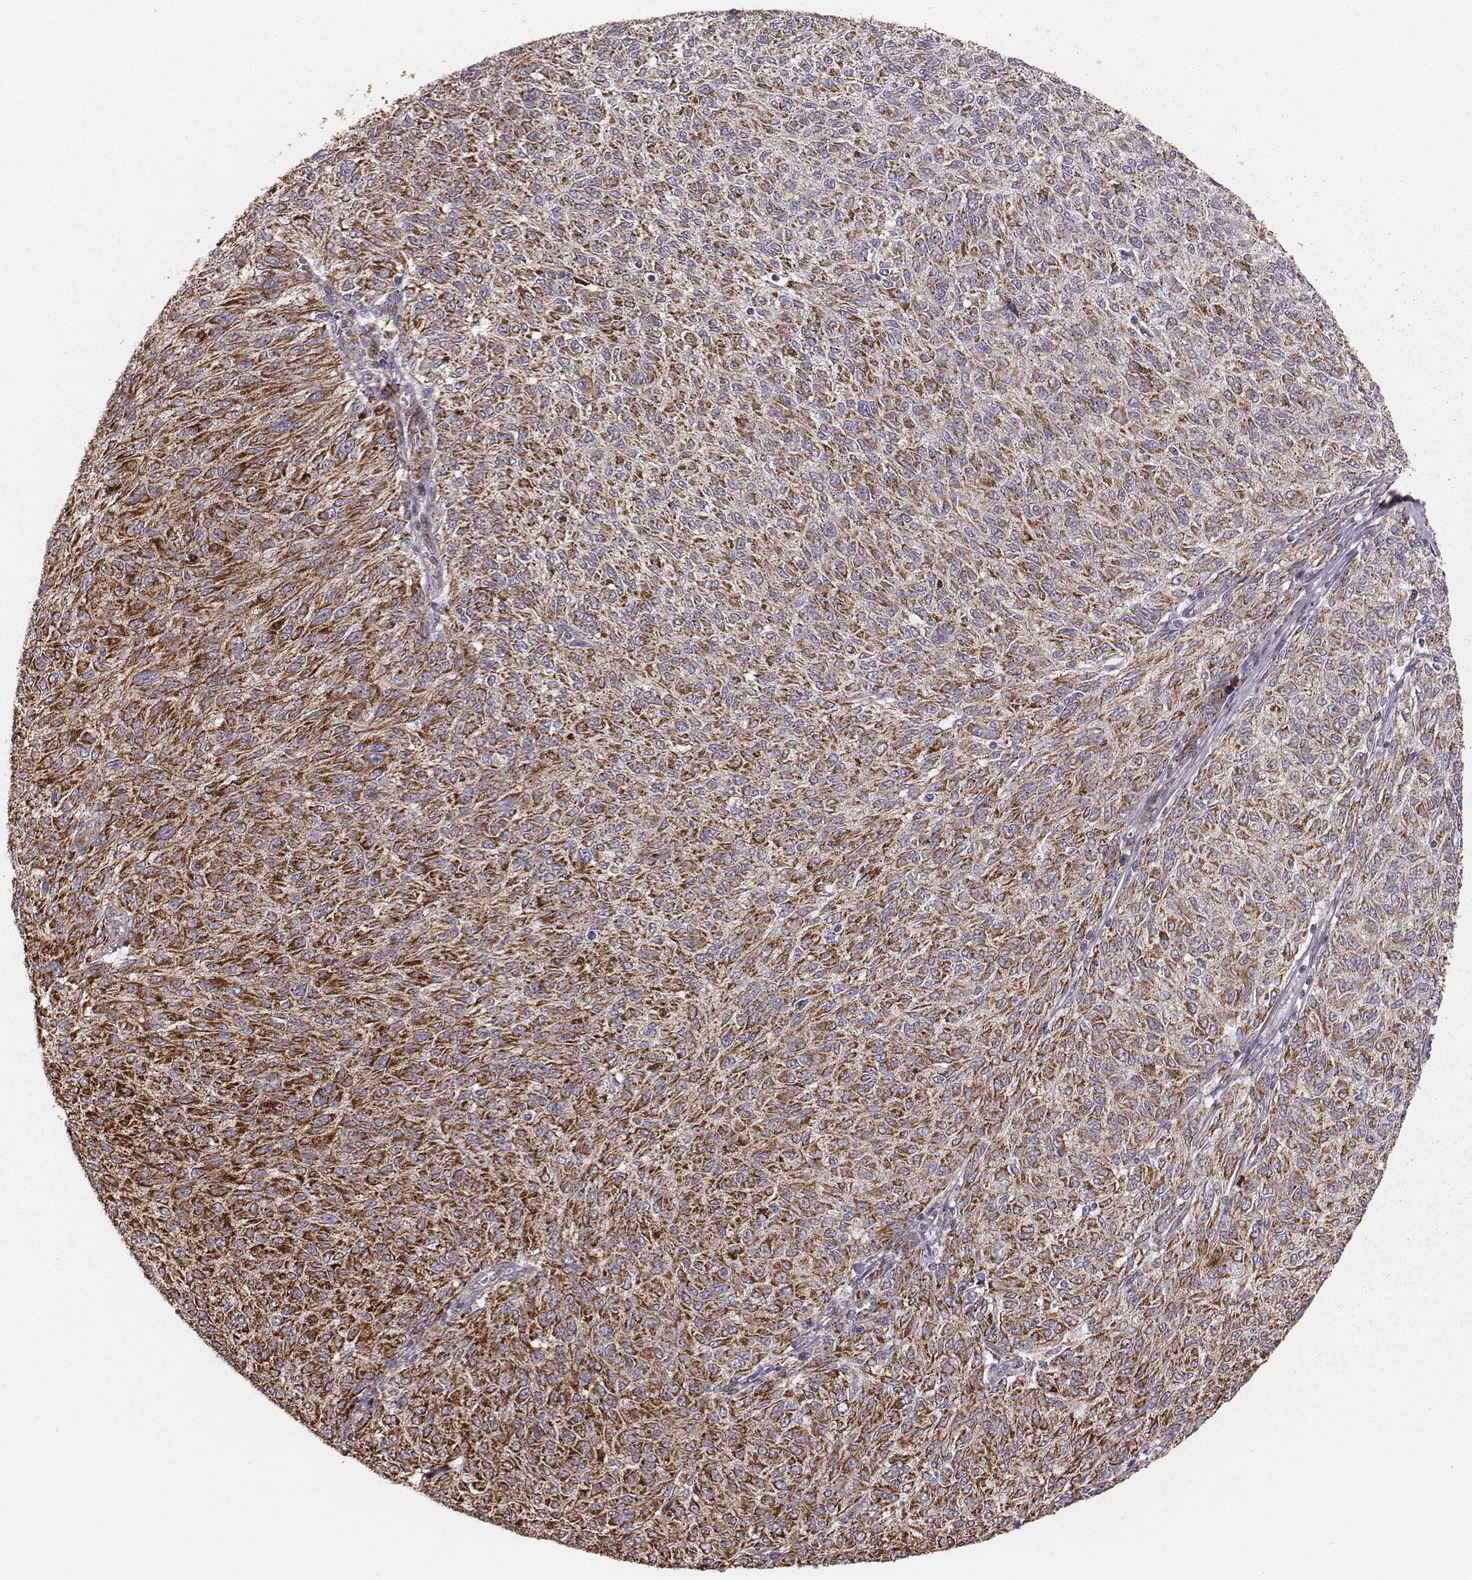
{"staining": {"intensity": "strong", "quantity": ">75%", "location": "cytoplasmic/membranous"}, "tissue": "melanoma", "cell_type": "Tumor cells", "image_type": "cancer", "snomed": [{"axis": "morphology", "description": "Malignant melanoma, NOS"}, {"axis": "topography", "description": "Skin"}], "caption": "Protein staining displays strong cytoplasmic/membranous expression in about >75% of tumor cells in malignant melanoma.", "gene": "TUFM", "patient": {"sex": "female", "age": 72}}